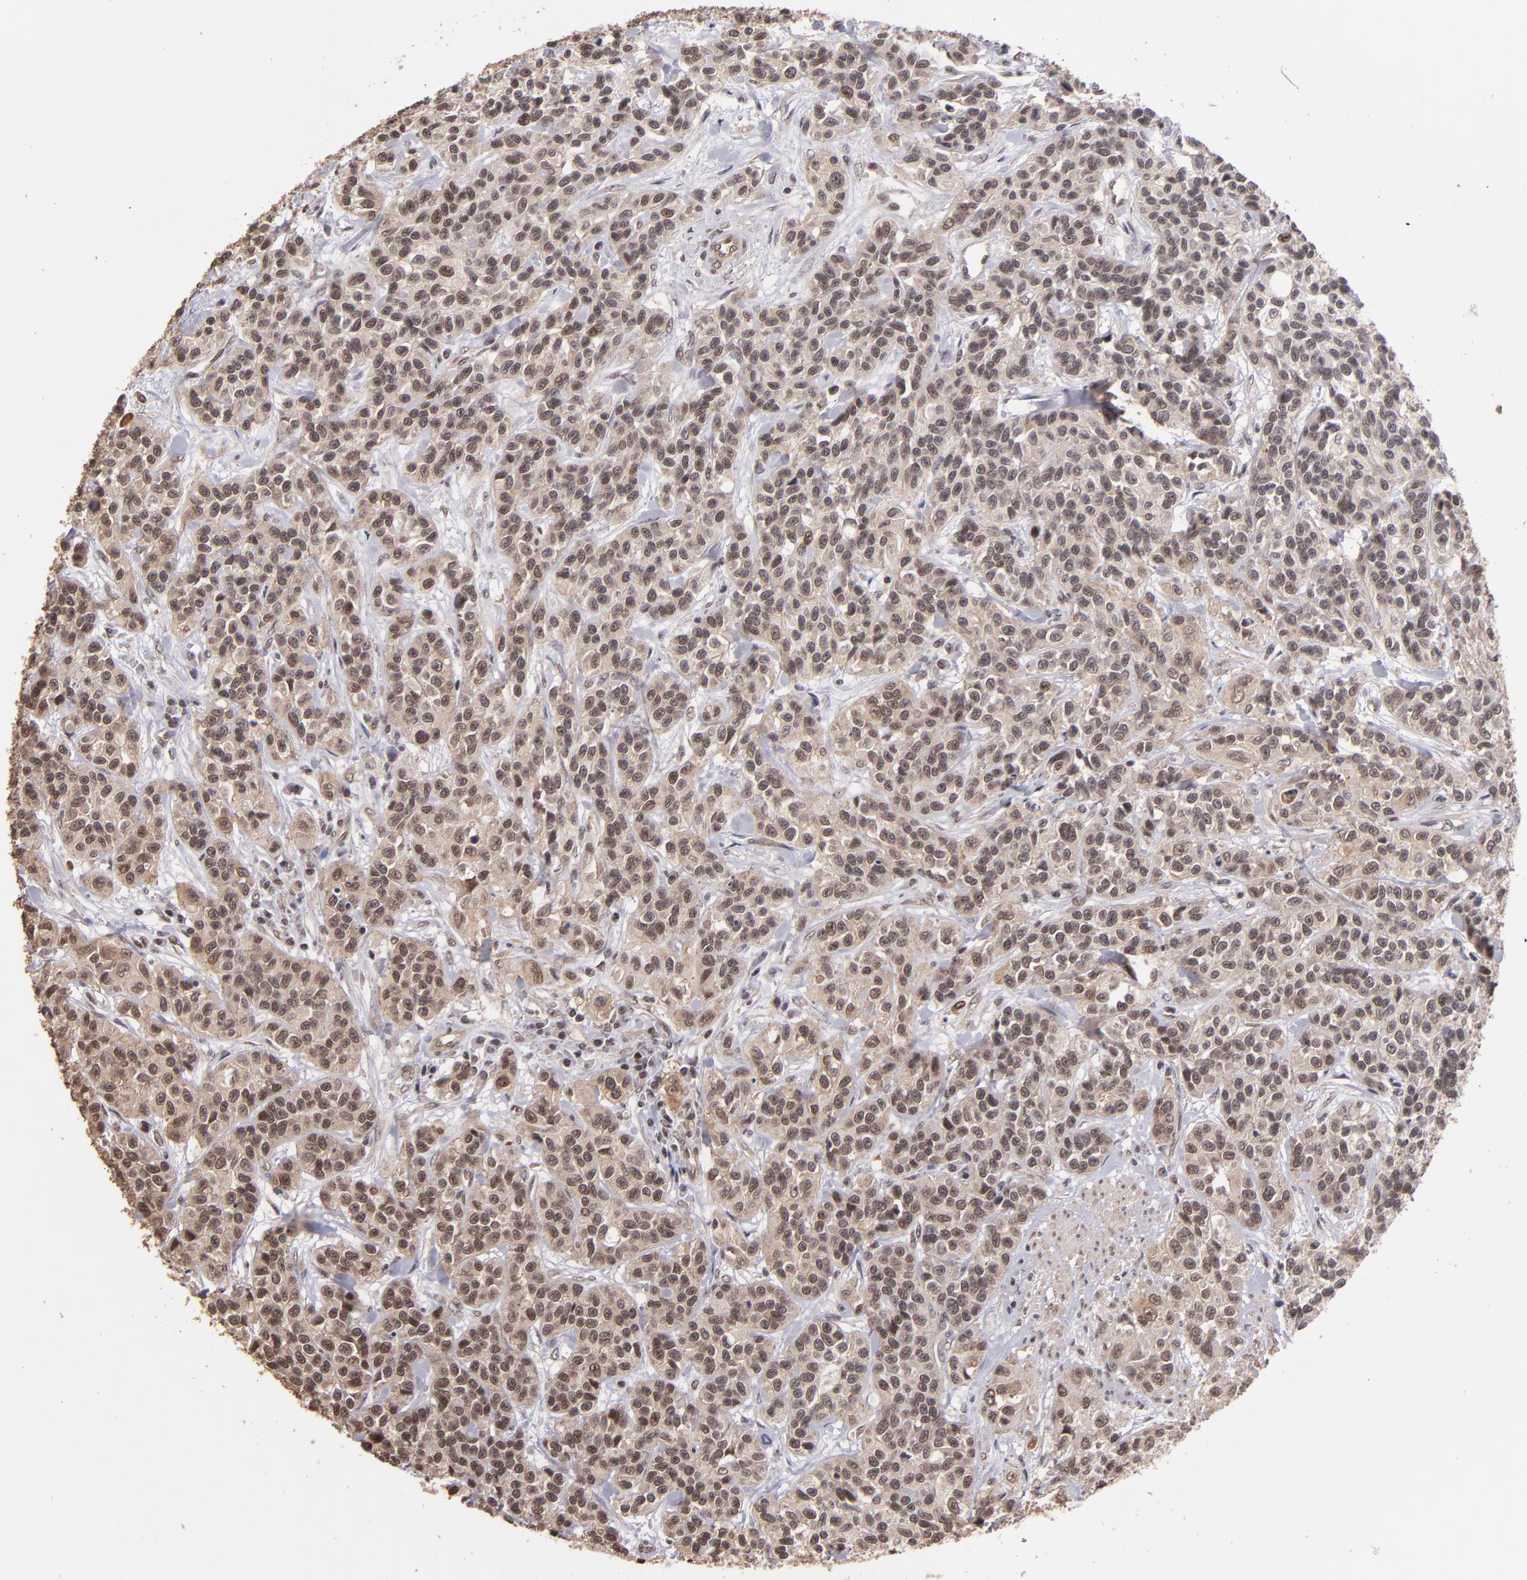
{"staining": {"intensity": "moderate", "quantity": ">75%", "location": "nuclear"}, "tissue": "urothelial cancer", "cell_type": "Tumor cells", "image_type": "cancer", "snomed": [{"axis": "morphology", "description": "Urothelial carcinoma, High grade"}, {"axis": "topography", "description": "Urinary bladder"}], "caption": "Urothelial cancer tissue demonstrates moderate nuclear positivity in about >75% of tumor cells (DAB IHC, brown staining for protein, blue staining for nuclei).", "gene": "TERF2", "patient": {"sex": "female", "age": 81}}